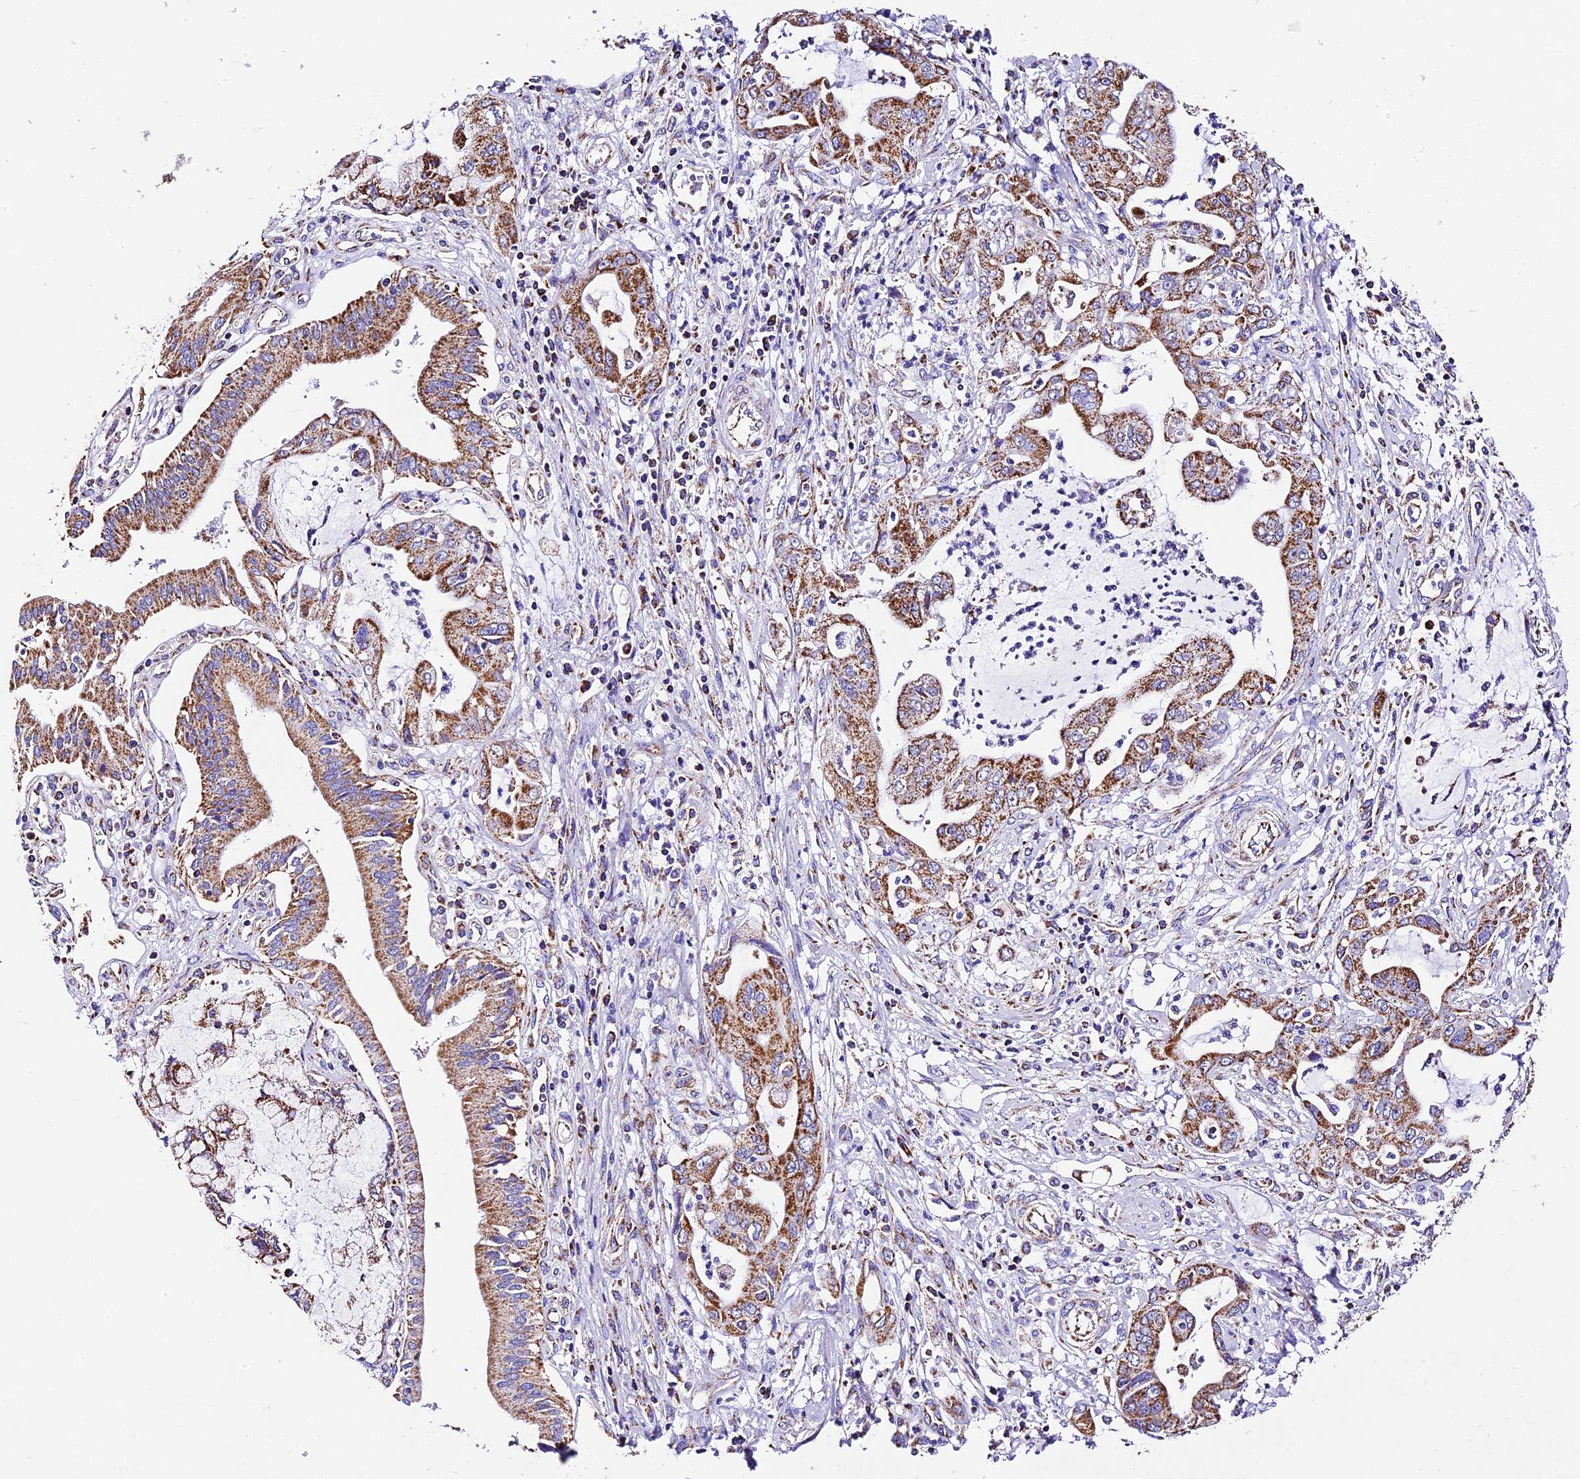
{"staining": {"intensity": "strong", "quantity": ">75%", "location": "cytoplasmic/membranous"}, "tissue": "pancreatic cancer", "cell_type": "Tumor cells", "image_type": "cancer", "snomed": [{"axis": "morphology", "description": "Adenocarcinoma, NOS"}, {"axis": "topography", "description": "Pancreas"}], "caption": "Pancreatic cancer was stained to show a protein in brown. There is high levels of strong cytoplasmic/membranous expression in approximately >75% of tumor cells. The staining is performed using DAB brown chromogen to label protein expression. The nuclei are counter-stained blue using hematoxylin.", "gene": "DCAF5", "patient": {"sex": "male", "age": 46}}